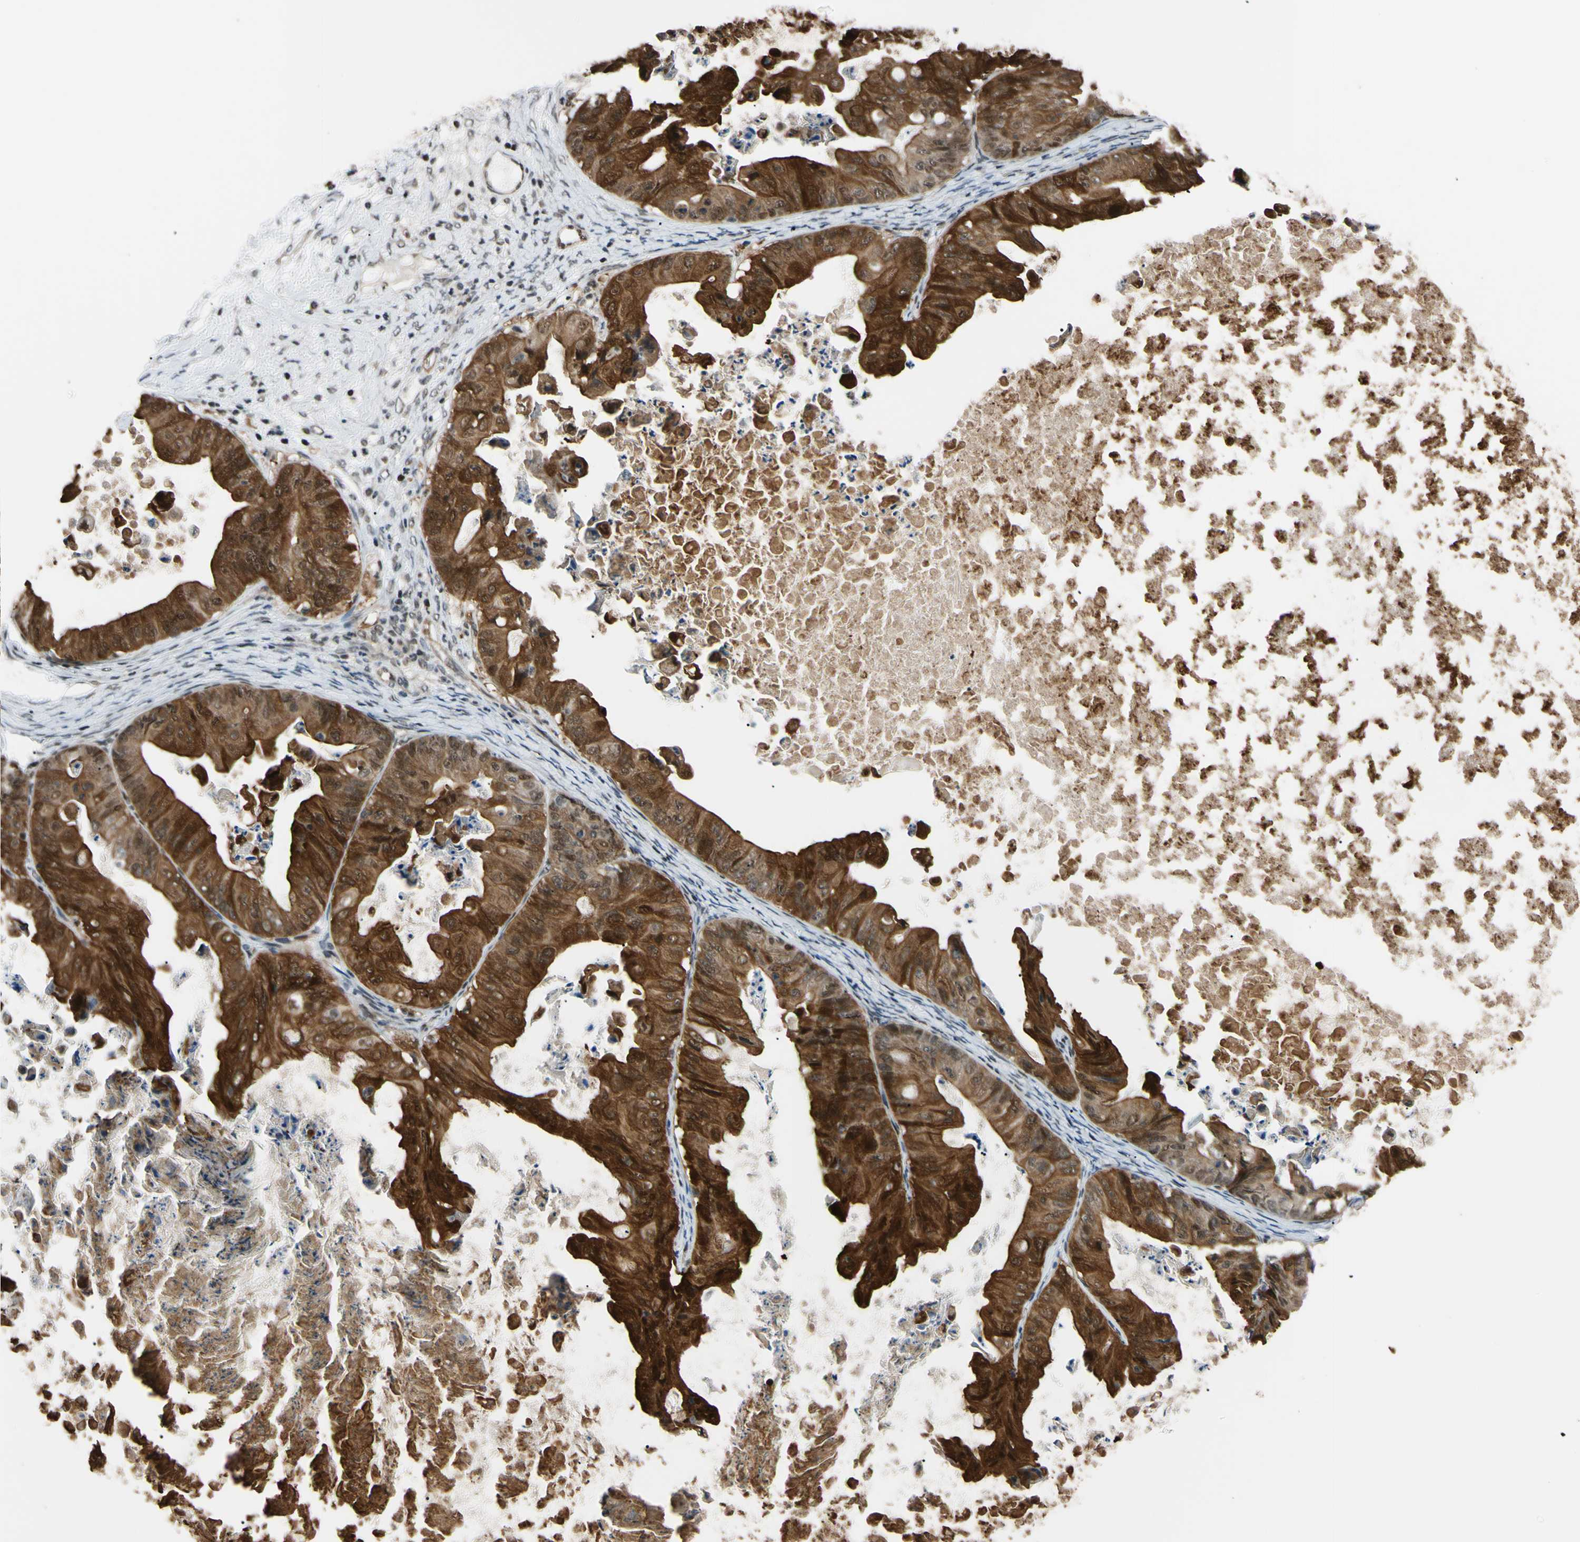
{"staining": {"intensity": "strong", "quantity": ">75%", "location": "cytoplasmic/membranous,nuclear"}, "tissue": "ovarian cancer", "cell_type": "Tumor cells", "image_type": "cancer", "snomed": [{"axis": "morphology", "description": "Cystadenocarcinoma, mucinous, NOS"}, {"axis": "topography", "description": "Ovary"}], "caption": "About >75% of tumor cells in human ovarian cancer reveal strong cytoplasmic/membranous and nuclear protein positivity as visualized by brown immunohistochemical staining.", "gene": "THAP12", "patient": {"sex": "female", "age": 37}}